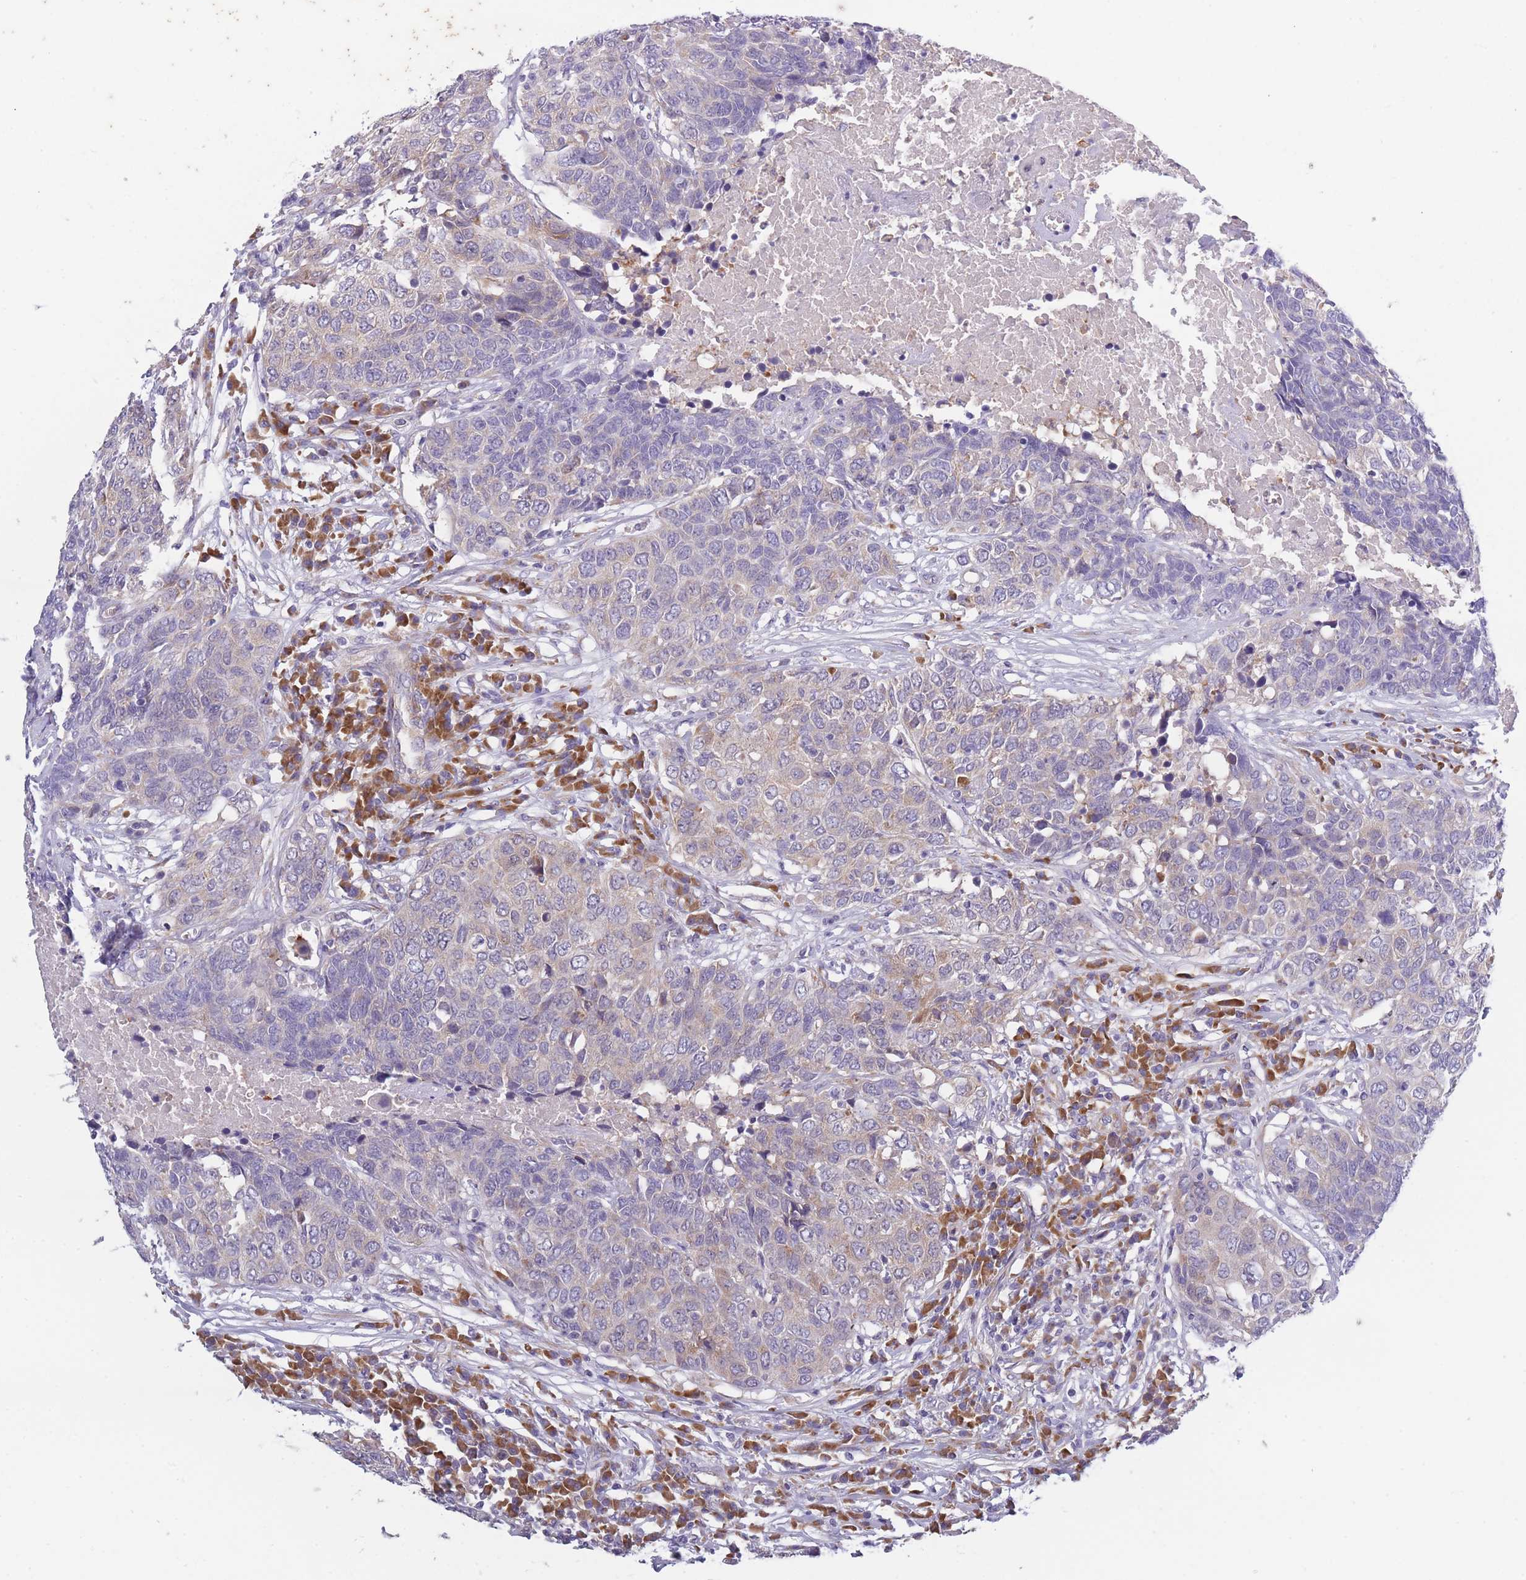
{"staining": {"intensity": "weak", "quantity": "<25%", "location": "cytoplasmic/membranous"}, "tissue": "head and neck cancer", "cell_type": "Tumor cells", "image_type": "cancer", "snomed": [{"axis": "morphology", "description": "Squamous cell carcinoma, NOS"}, {"axis": "topography", "description": "Head-Neck"}], "caption": "A high-resolution micrograph shows immunohistochemistry (IHC) staining of head and neck cancer (squamous cell carcinoma), which exhibits no significant staining in tumor cells.", "gene": "NDUFAF6", "patient": {"sex": "male", "age": 66}}